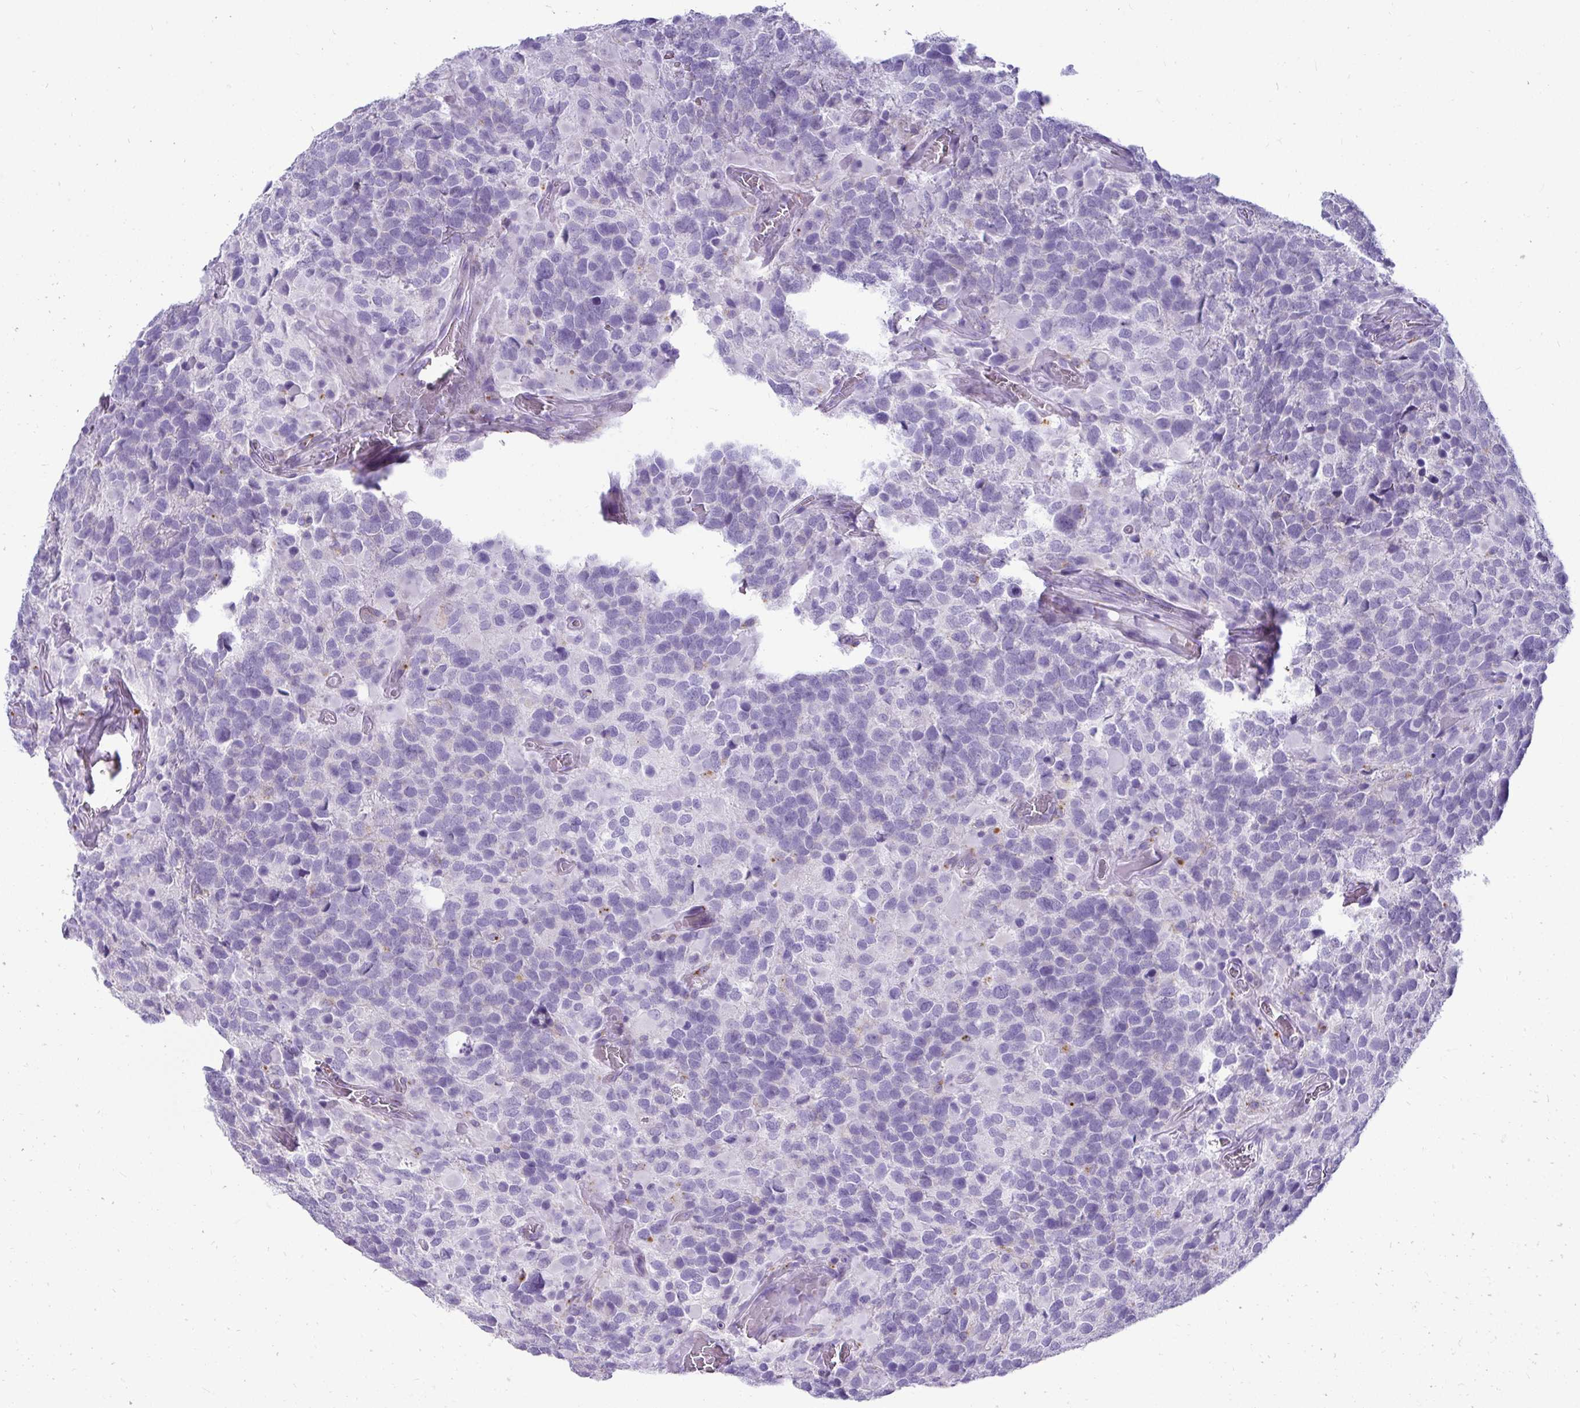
{"staining": {"intensity": "negative", "quantity": "none", "location": "none"}, "tissue": "glioma", "cell_type": "Tumor cells", "image_type": "cancer", "snomed": [{"axis": "morphology", "description": "Glioma, malignant, High grade"}, {"axis": "topography", "description": "Brain"}], "caption": "DAB (3,3'-diaminobenzidine) immunohistochemical staining of glioma demonstrates no significant expression in tumor cells. (Immunohistochemistry, brightfield microscopy, high magnification).", "gene": "CTSZ", "patient": {"sex": "female", "age": 40}}